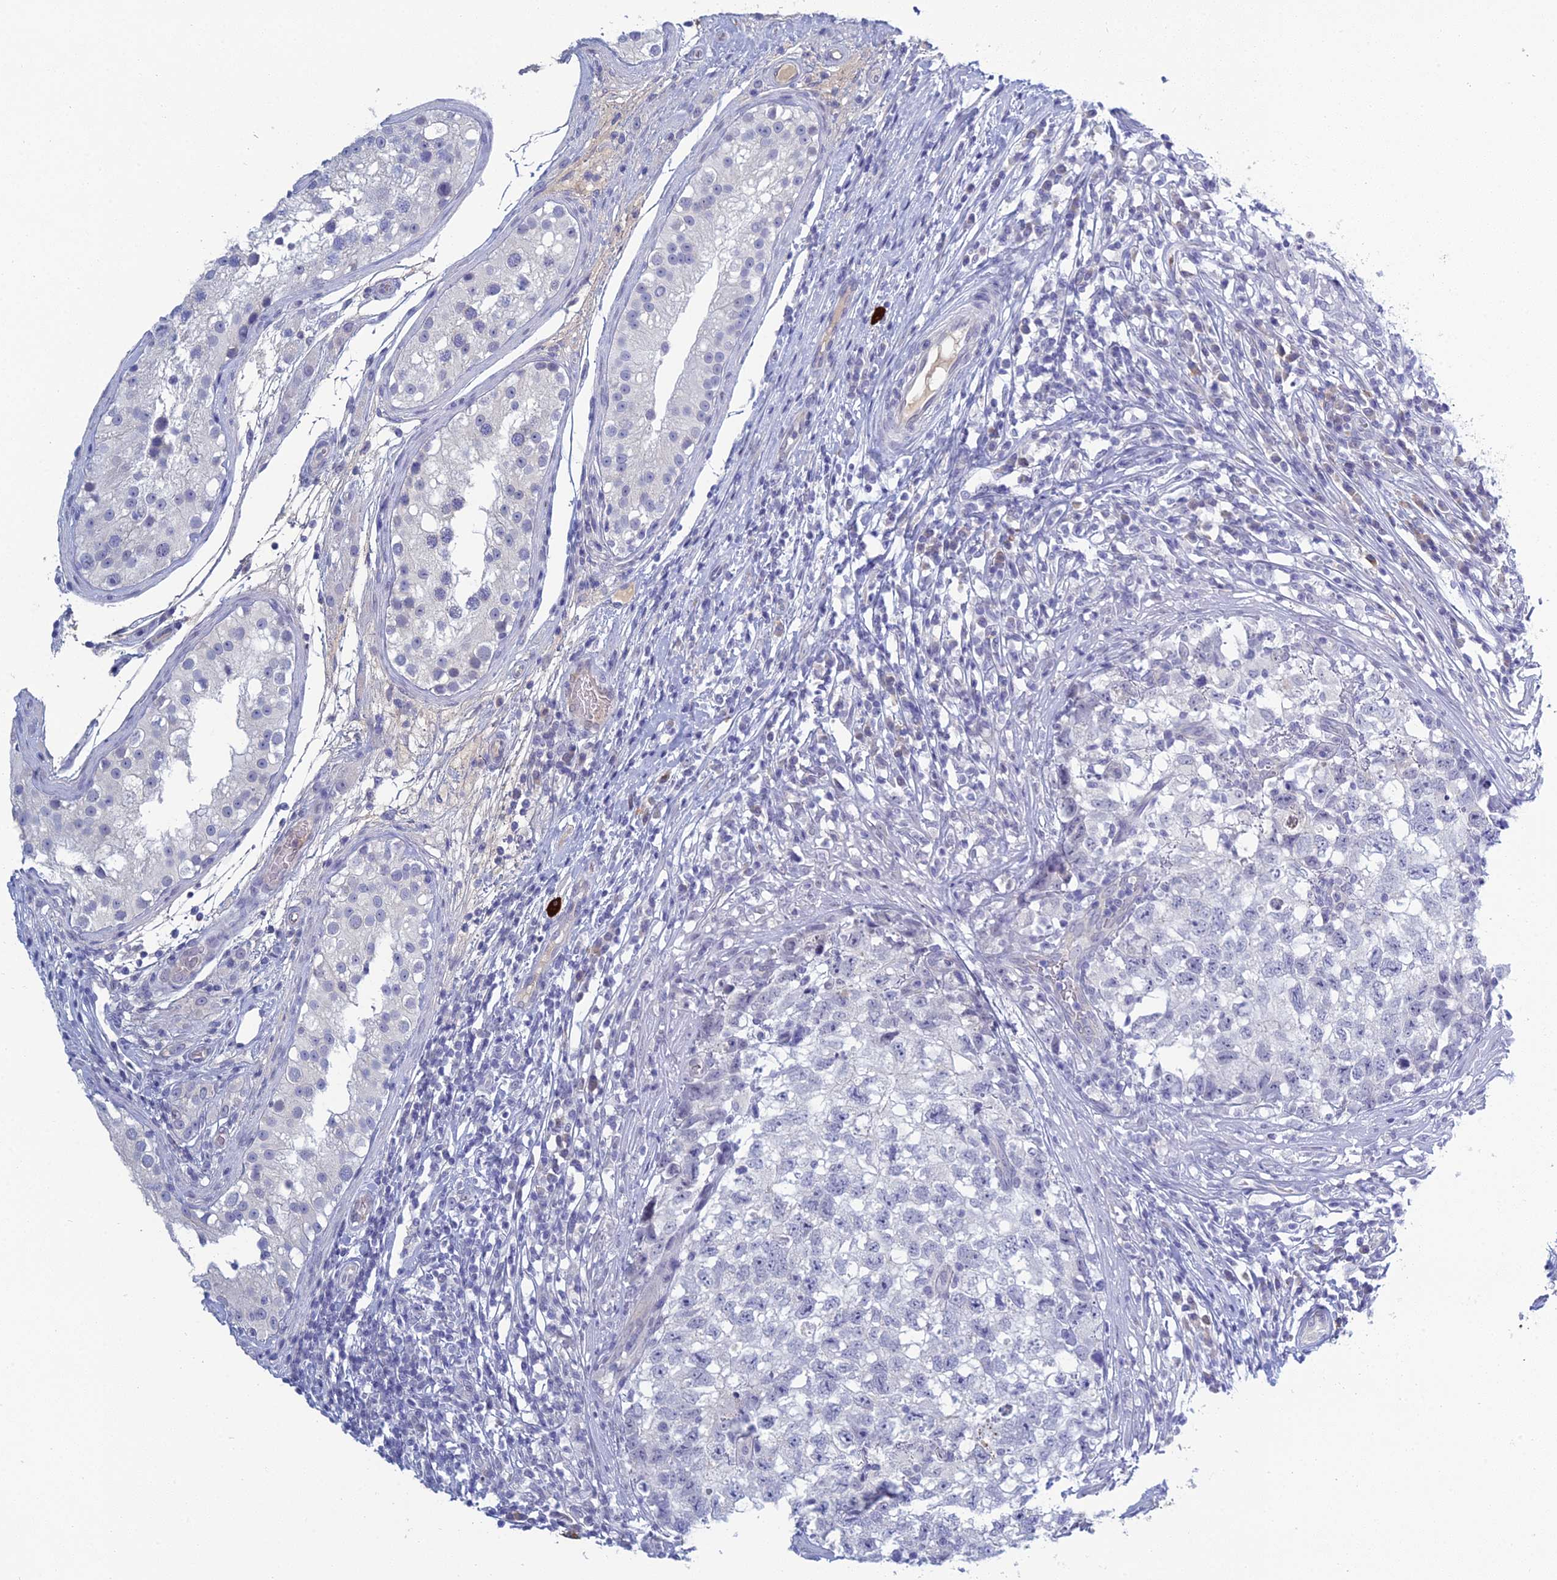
{"staining": {"intensity": "negative", "quantity": "none", "location": "none"}, "tissue": "testis cancer", "cell_type": "Tumor cells", "image_type": "cancer", "snomed": [{"axis": "morphology", "description": "Seminoma, NOS"}, {"axis": "morphology", "description": "Carcinoma, Embryonal, NOS"}, {"axis": "topography", "description": "Testis"}], "caption": "This is an IHC micrograph of human seminoma (testis). There is no positivity in tumor cells.", "gene": "MUC13", "patient": {"sex": "male", "age": 29}}